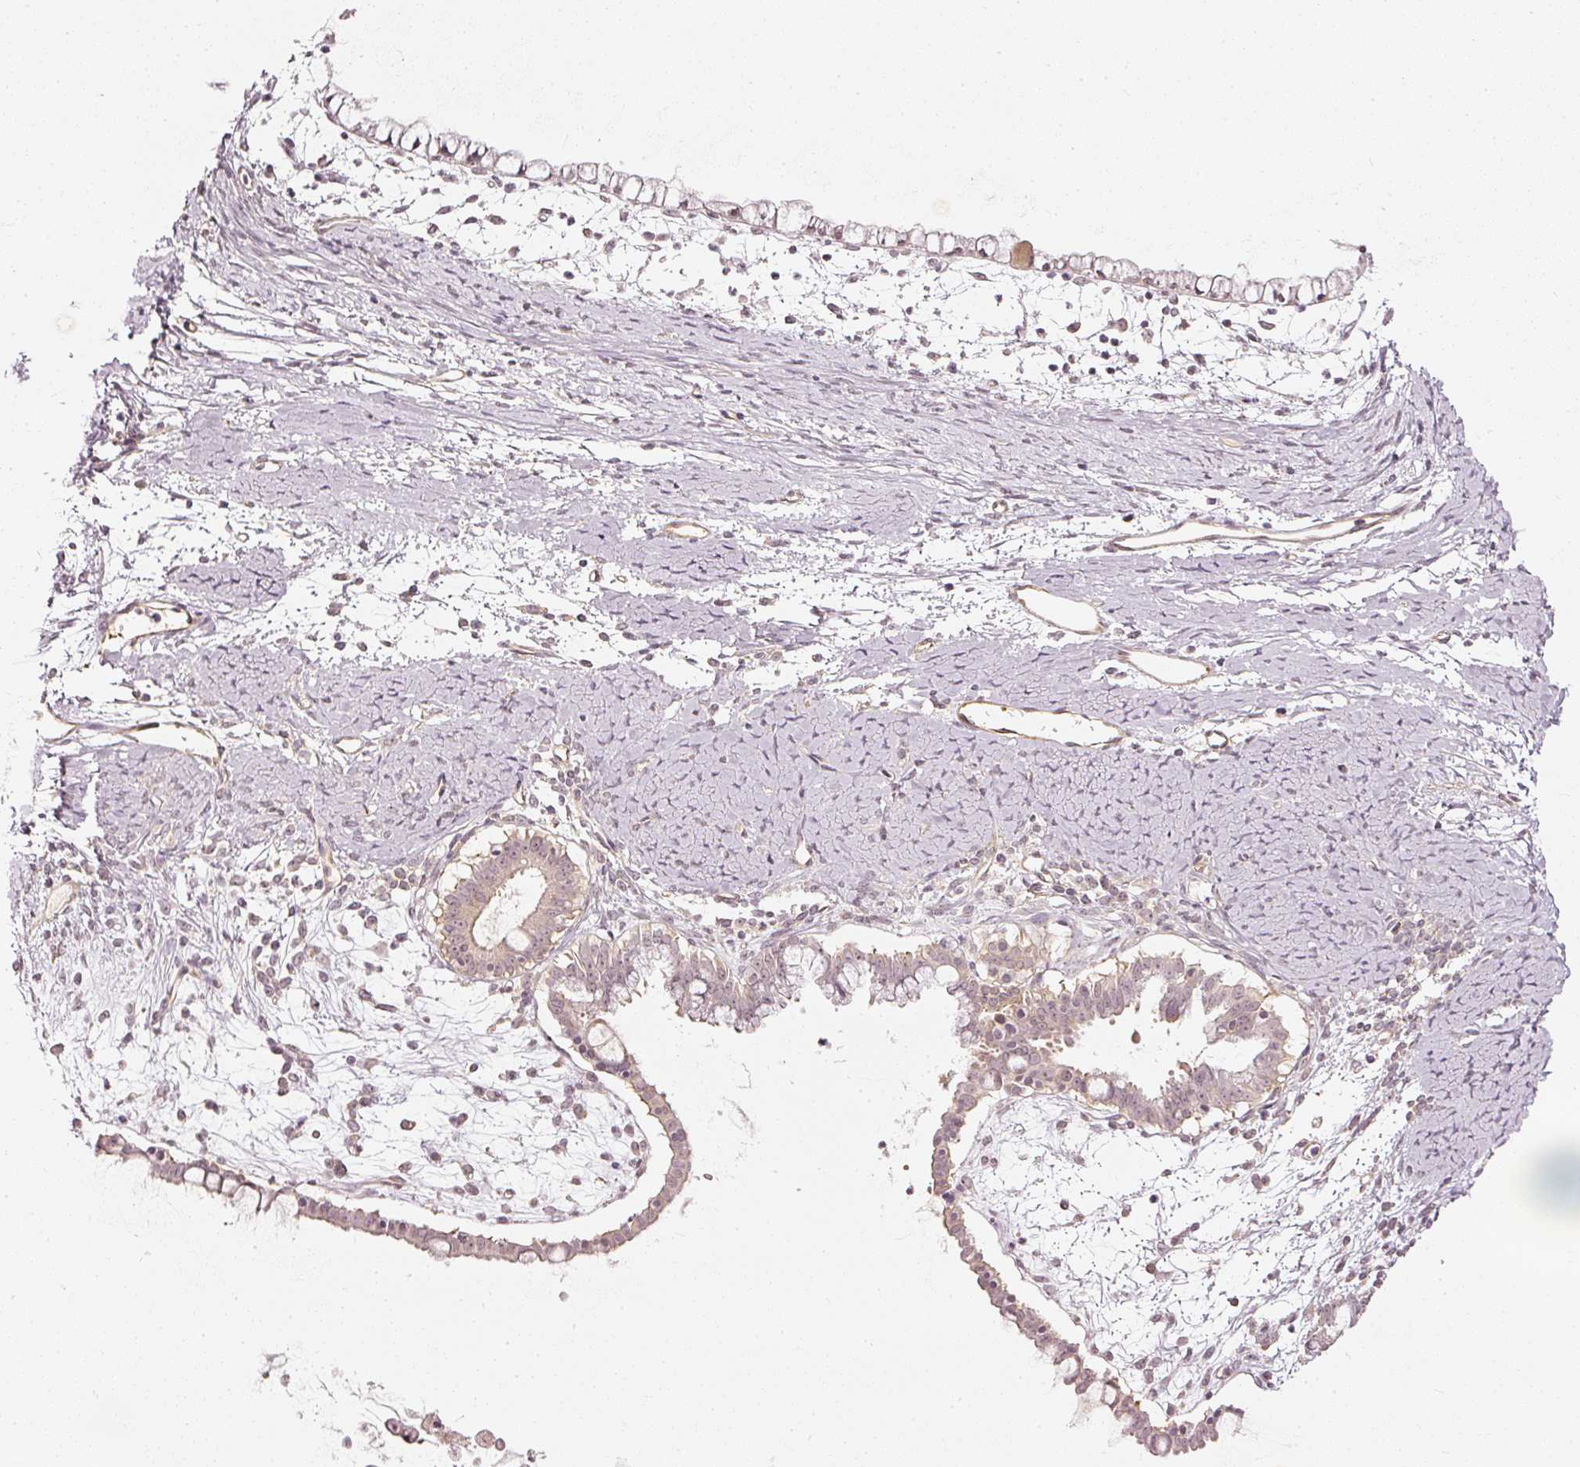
{"staining": {"intensity": "negative", "quantity": "none", "location": "none"}, "tissue": "ovarian cancer", "cell_type": "Tumor cells", "image_type": "cancer", "snomed": [{"axis": "morphology", "description": "Cystadenocarcinoma, mucinous, NOS"}, {"axis": "topography", "description": "Ovary"}], "caption": "High magnification brightfield microscopy of ovarian cancer stained with DAB (3,3'-diaminobenzidine) (brown) and counterstained with hematoxylin (blue): tumor cells show no significant staining.", "gene": "DRD2", "patient": {"sex": "female", "age": 61}}